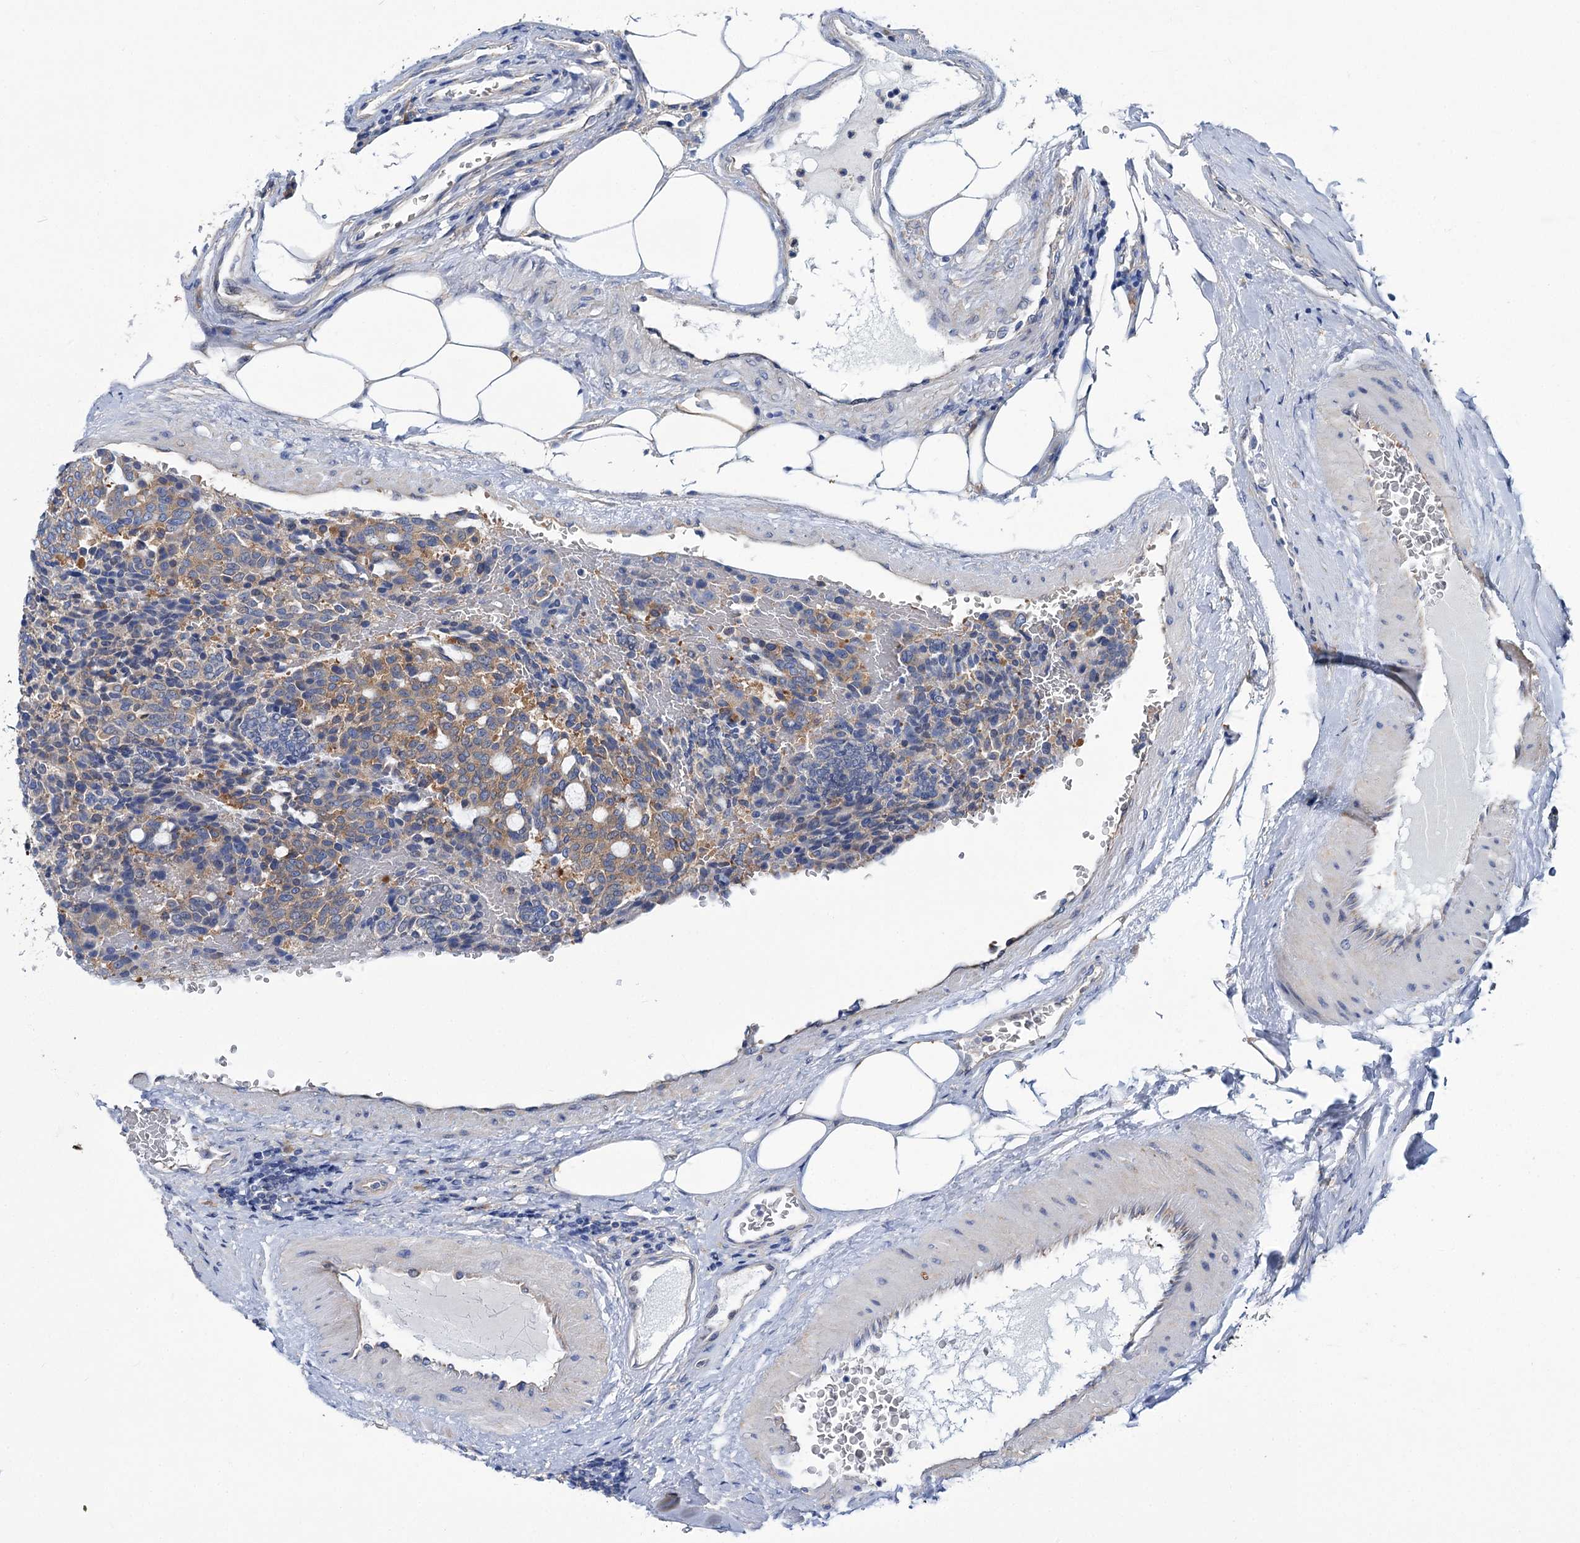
{"staining": {"intensity": "weak", "quantity": "<25%", "location": "cytoplasmic/membranous"}, "tissue": "carcinoid", "cell_type": "Tumor cells", "image_type": "cancer", "snomed": [{"axis": "morphology", "description": "Carcinoid, malignant, NOS"}, {"axis": "topography", "description": "Pancreas"}], "caption": "Immunohistochemistry (IHC) micrograph of human carcinoid (malignant) stained for a protein (brown), which displays no staining in tumor cells.", "gene": "TRIM55", "patient": {"sex": "female", "age": 54}}